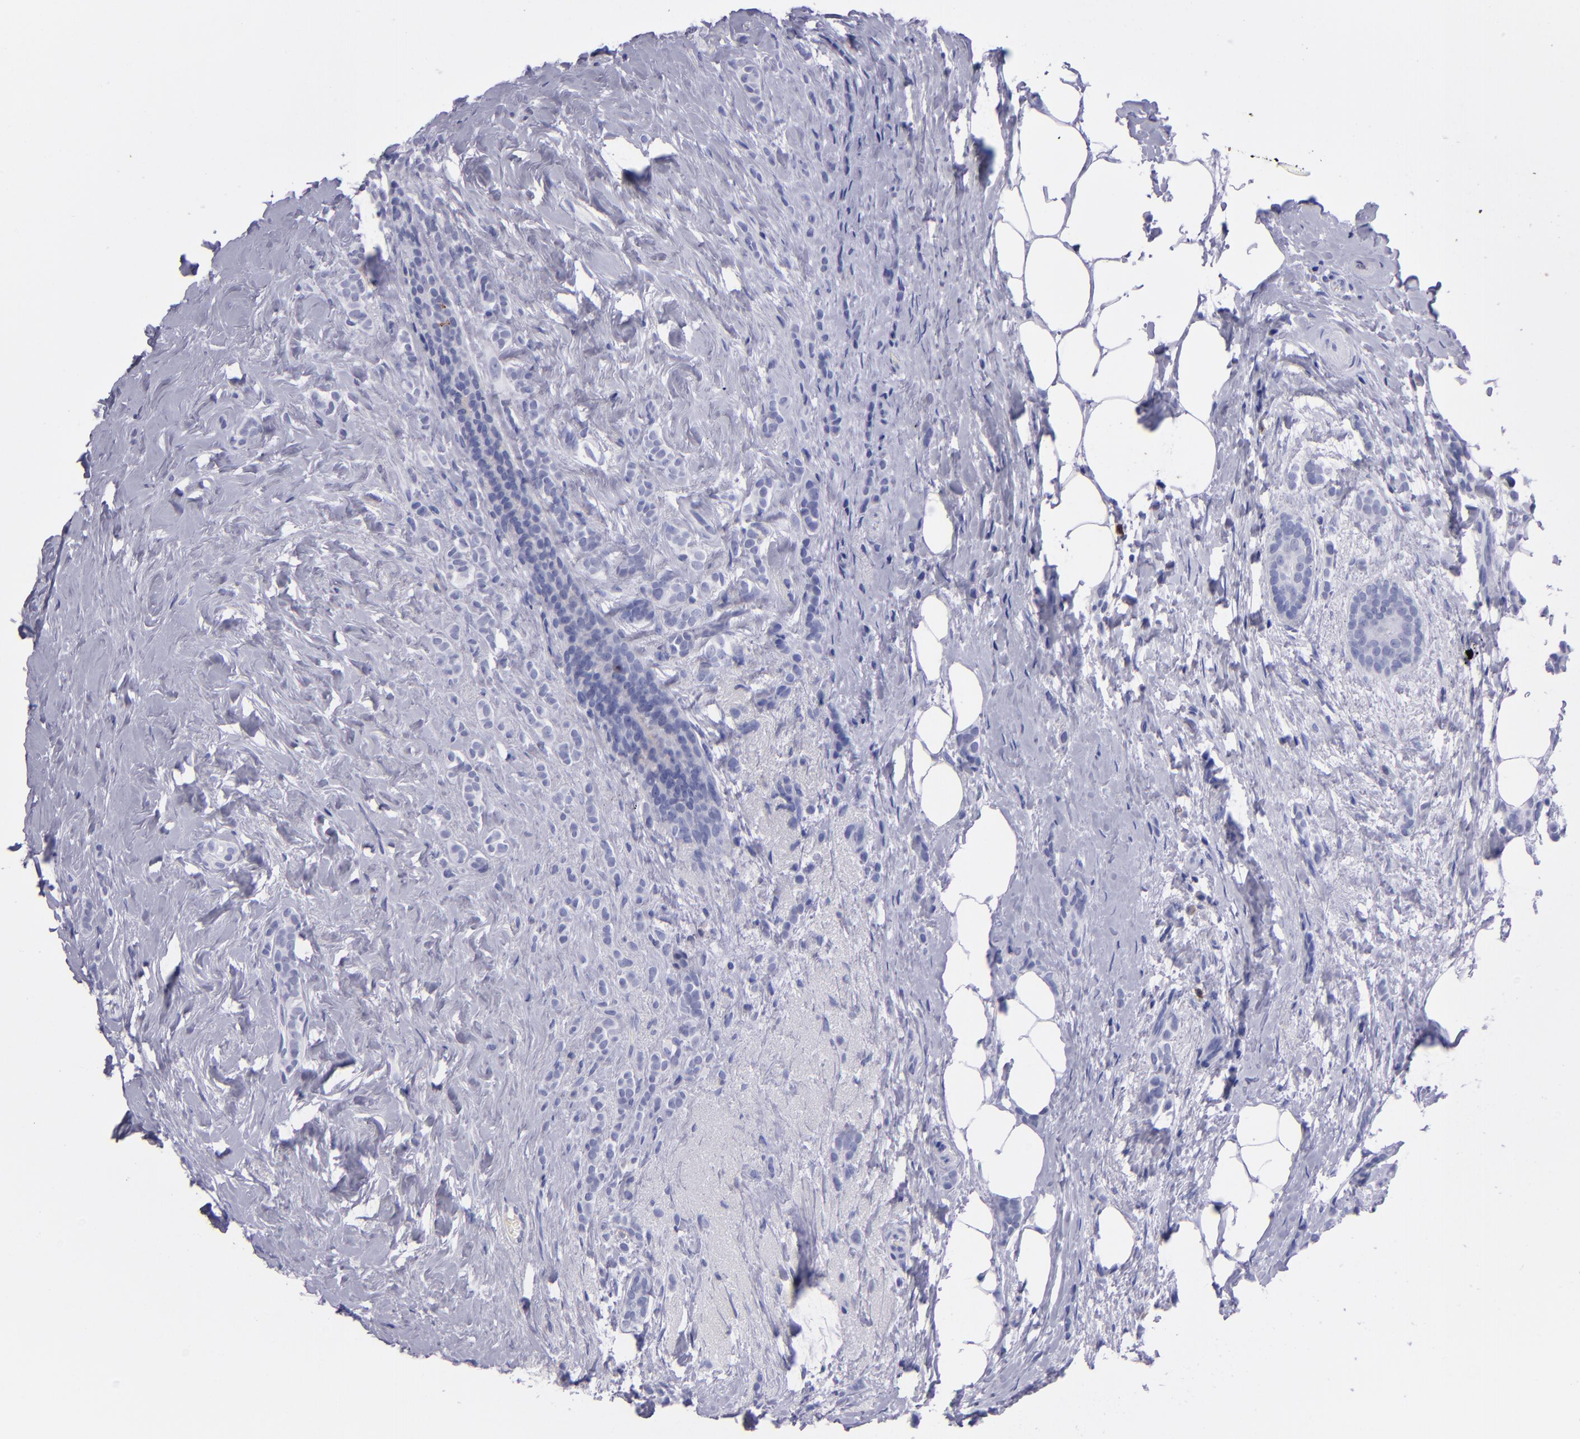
{"staining": {"intensity": "negative", "quantity": "none", "location": "none"}, "tissue": "breast cancer", "cell_type": "Tumor cells", "image_type": "cancer", "snomed": [{"axis": "morphology", "description": "Lobular carcinoma"}, {"axis": "topography", "description": "Breast"}], "caption": "IHC of human lobular carcinoma (breast) demonstrates no expression in tumor cells.", "gene": "CD37", "patient": {"sex": "female", "age": 56}}